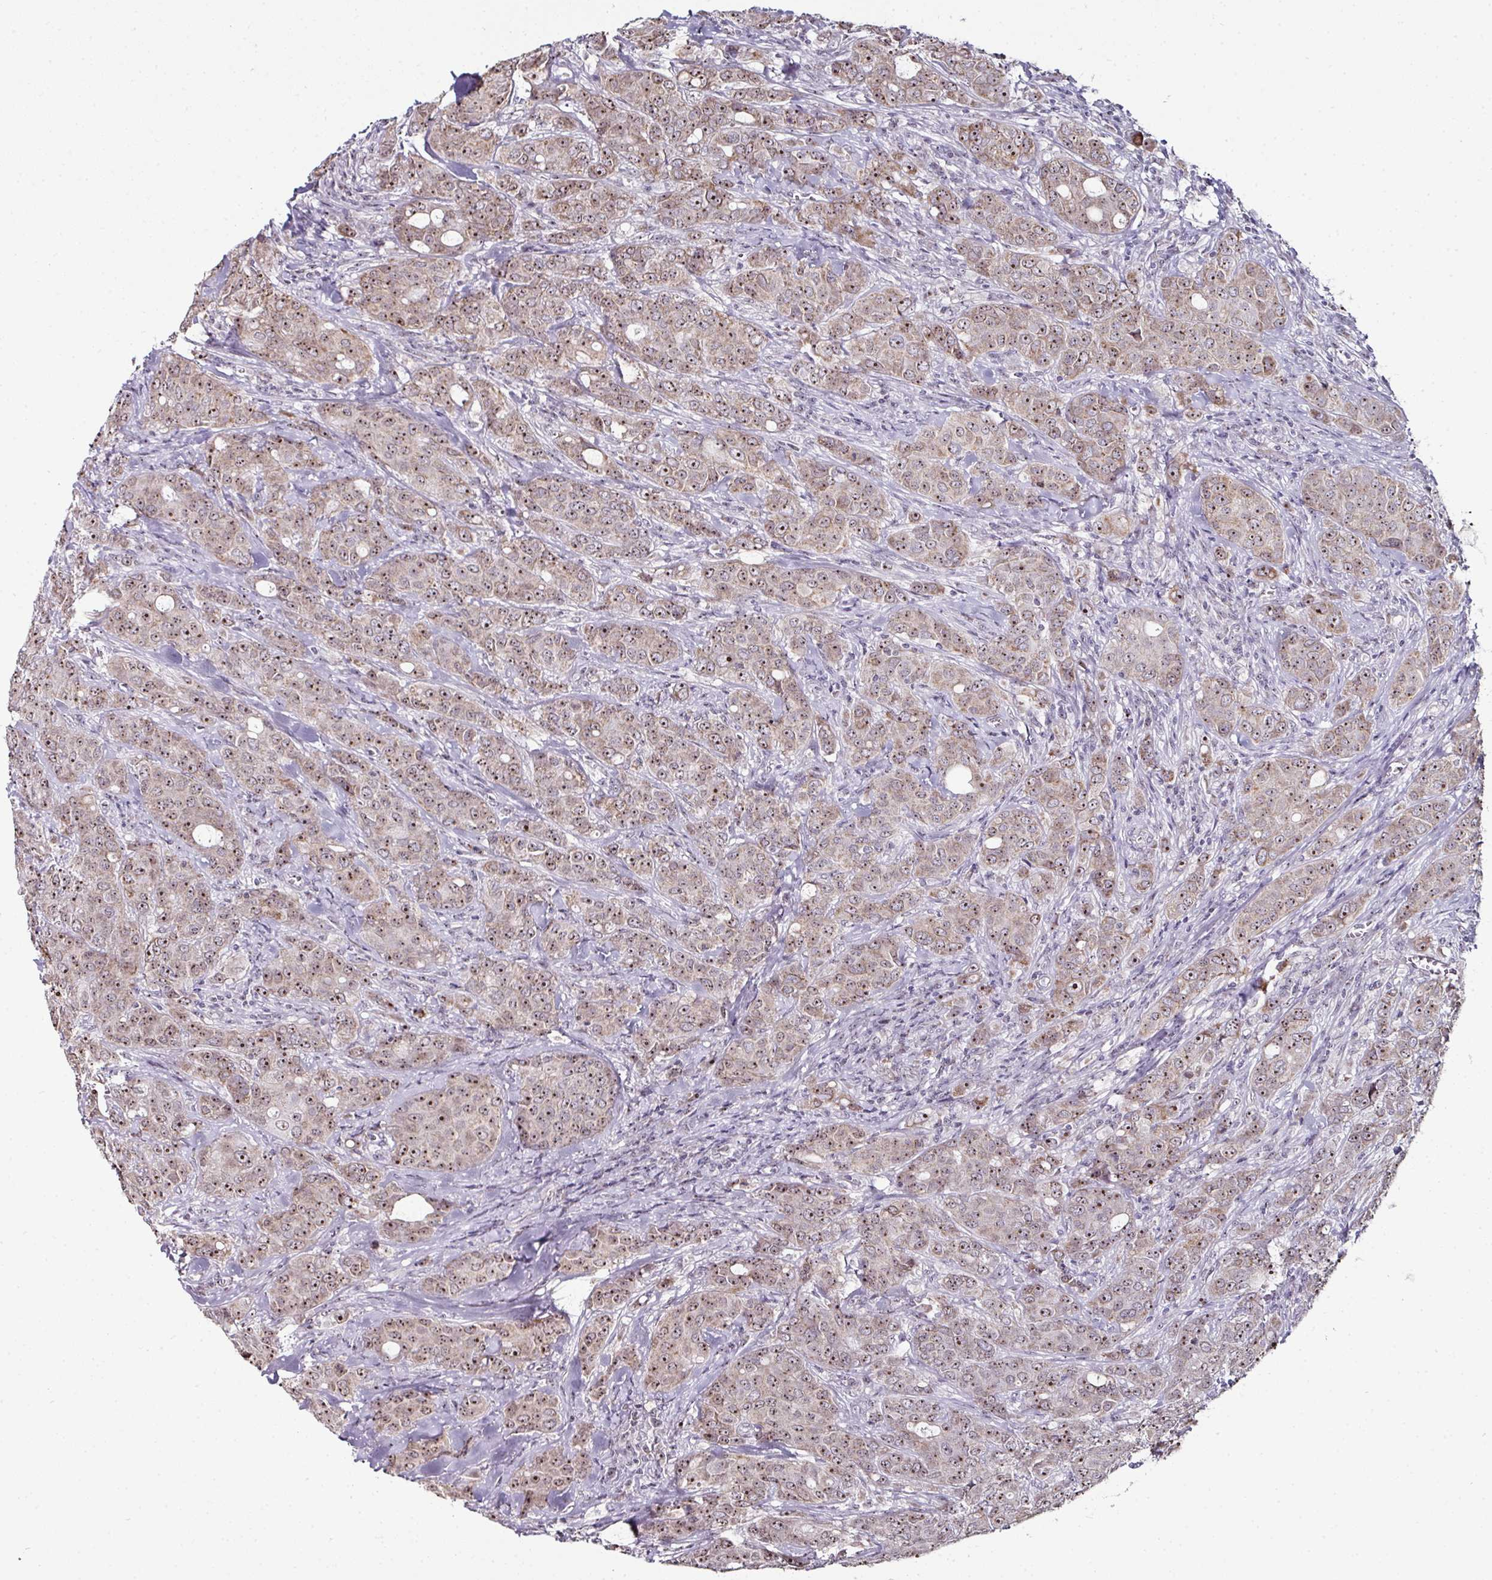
{"staining": {"intensity": "moderate", "quantity": ">75%", "location": "nuclear"}, "tissue": "breast cancer", "cell_type": "Tumor cells", "image_type": "cancer", "snomed": [{"axis": "morphology", "description": "Duct carcinoma"}, {"axis": "topography", "description": "Breast"}], "caption": "Breast cancer was stained to show a protein in brown. There is medium levels of moderate nuclear staining in about >75% of tumor cells.", "gene": "NACC2", "patient": {"sex": "female", "age": 43}}